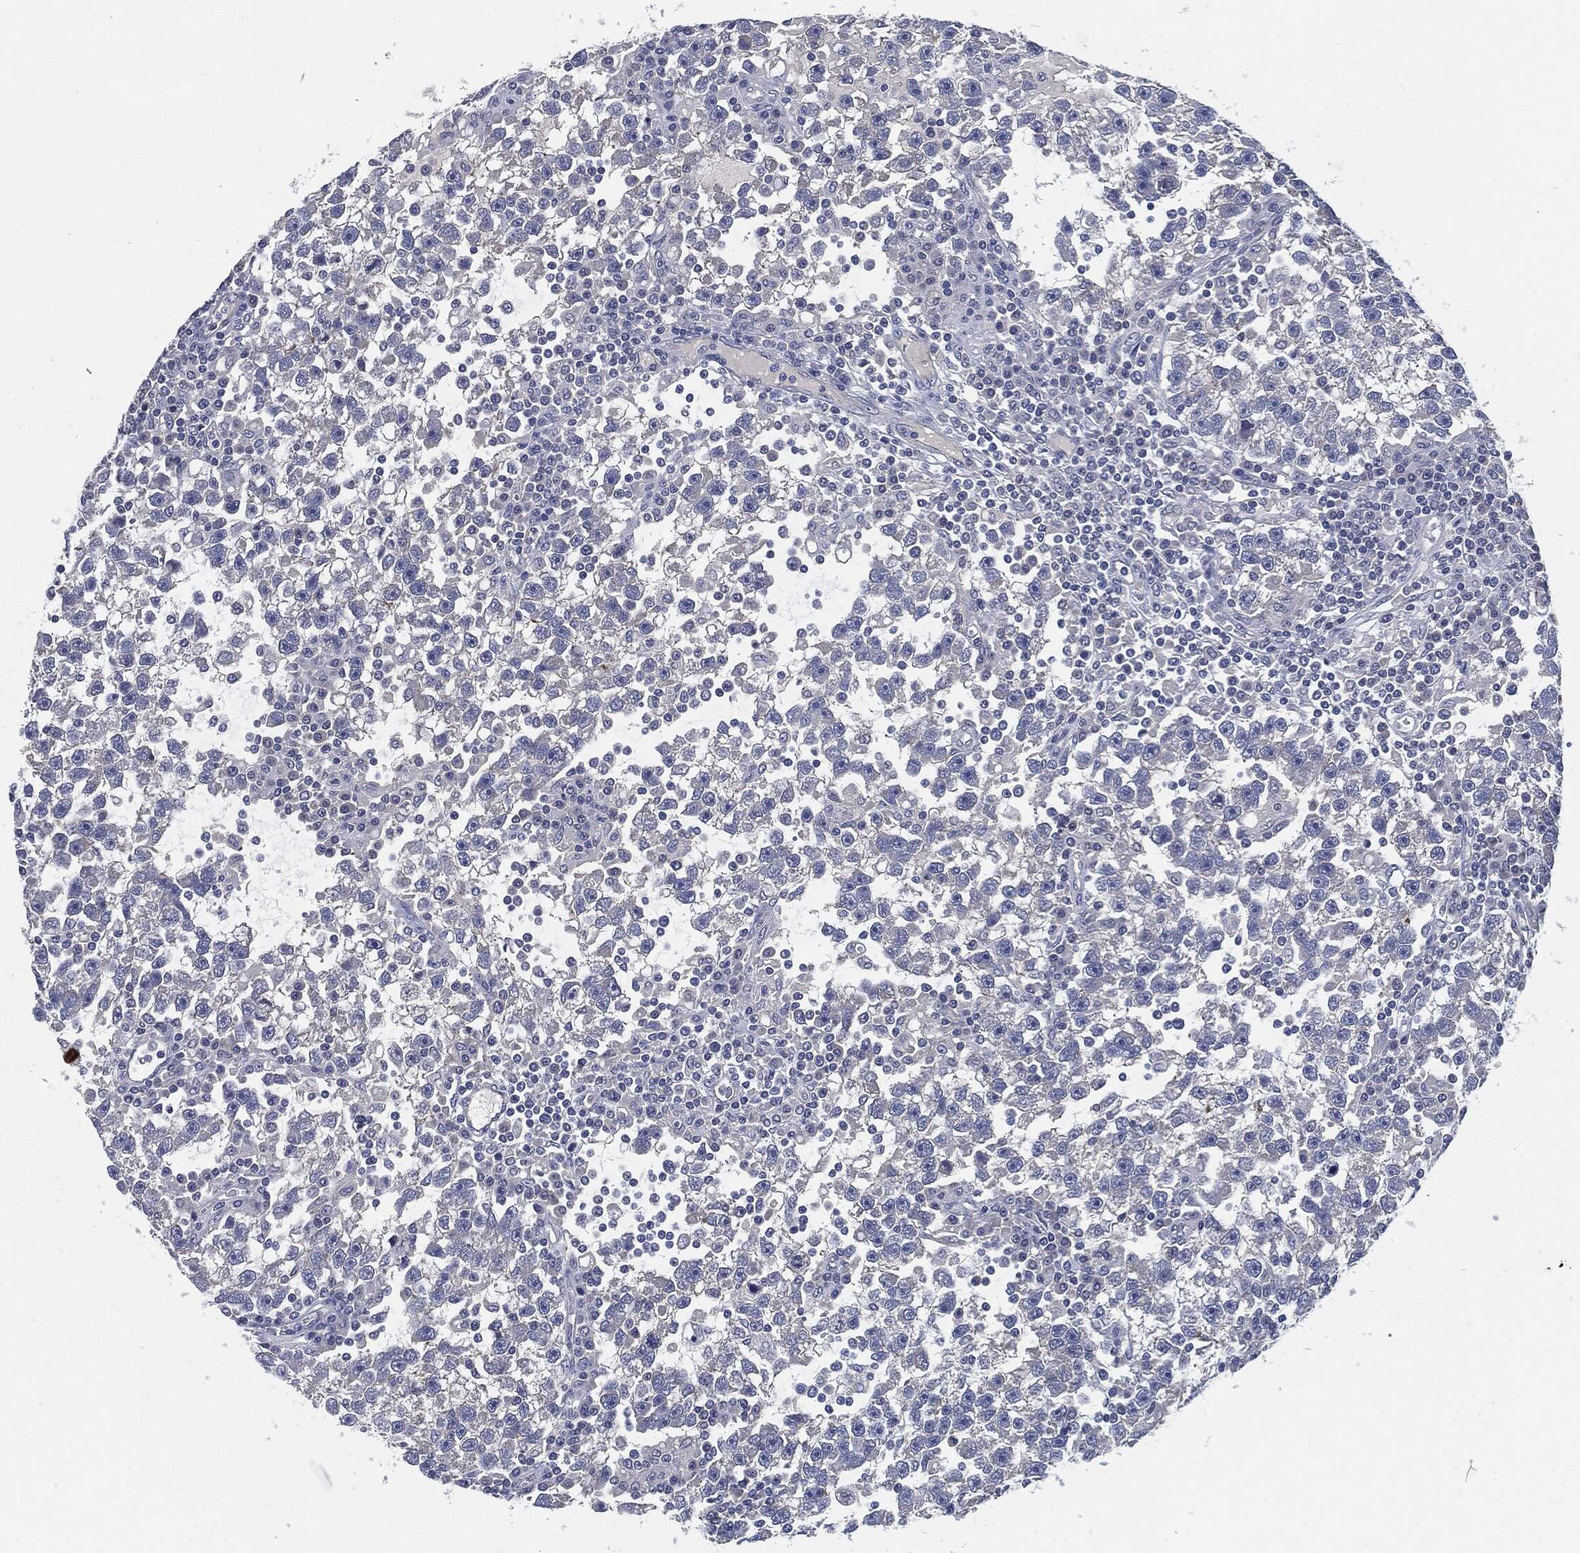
{"staining": {"intensity": "negative", "quantity": "none", "location": "none"}, "tissue": "testis cancer", "cell_type": "Tumor cells", "image_type": "cancer", "snomed": [{"axis": "morphology", "description": "Seminoma, NOS"}, {"axis": "topography", "description": "Testis"}], "caption": "An image of human testis cancer (seminoma) is negative for staining in tumor cells. Nuclei are stained in blue.", "gene": "SHROOM2", "patient": {"sex": "male", "age": 47}}